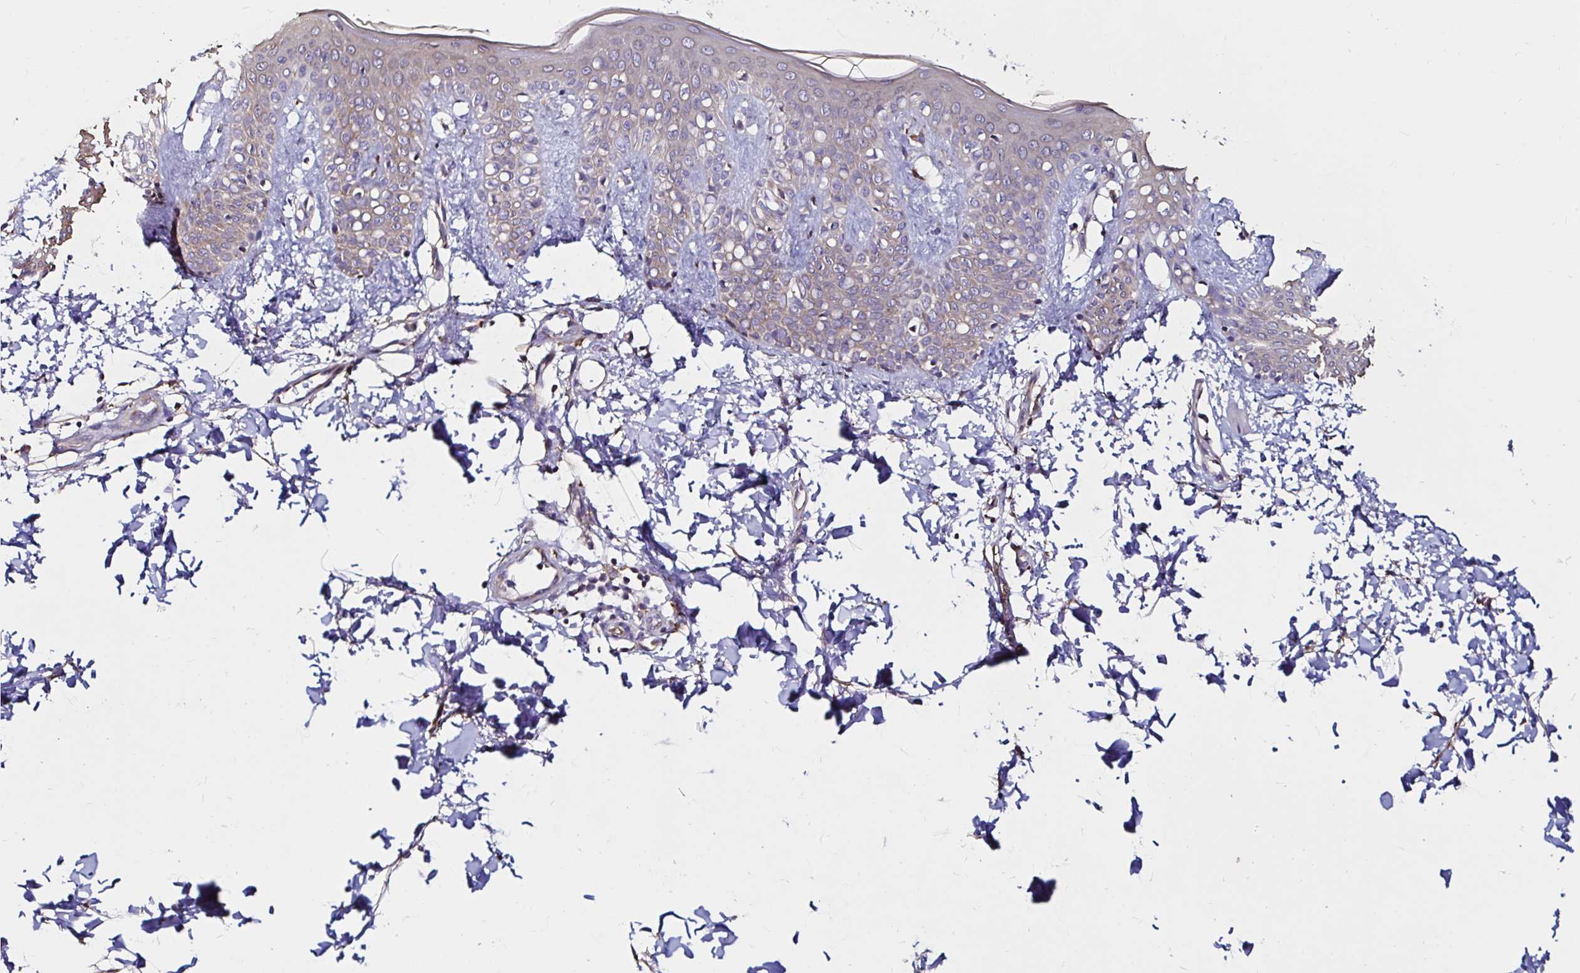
{"staining": {"intensity": "negative", "quantity": "none", "location": "none"}, "tissue": "skin", "cell_type": "Fibroblasts", "image_type": "normal", "snomed": [{"axis": "morphology", "description": "Normal tissue, NOS"}, {"axis": "topography", "description": "Skin"}], "caption": "Immunohistochemical staining of unremarkable human skin exhibits no significant staining in fibroblasts.", "gene": "MSR1", "patient": {"sex": "male", "age": 16}}